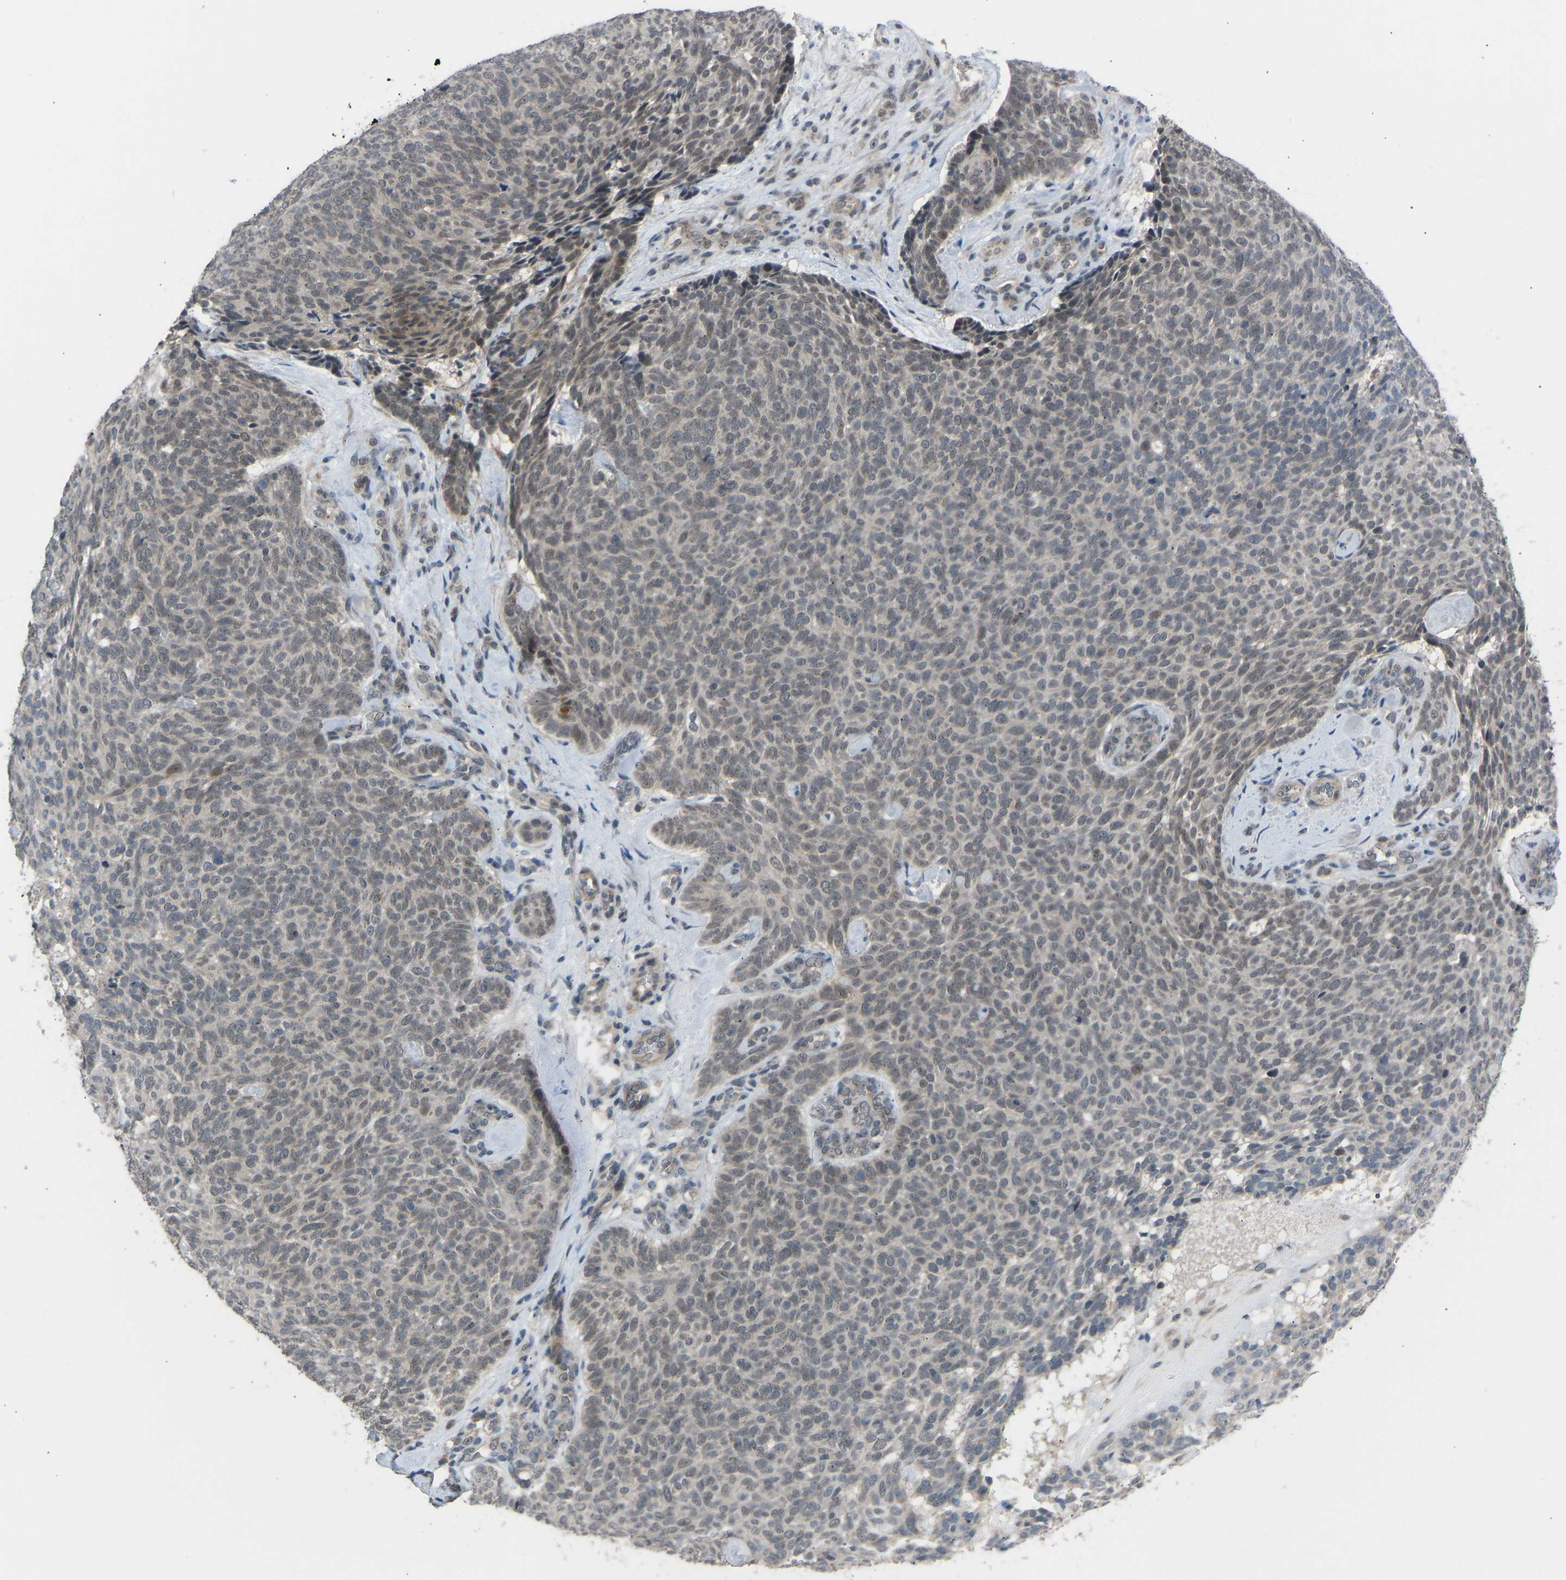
{"staining": {"intensity": "weak", "quantity": ">75%", "location": "nuclear"}, "tissue": "skin cancer", "cell_type": "Tumor cells", "image_type": "cancer", "snomed": [{"axis": "morphology", "description": "Basal cell carcinoma"}, {"axis": "topography", "description": "Skin"}], "caption": "Immunohistochemical staining of human skin cancer (basal cell carcinoma) reveals weak nuclear protein staining in approximately >75% of tumor cells.", "gene": "CDK2AP1", "patient": {"sex": "male", "age": 61}}